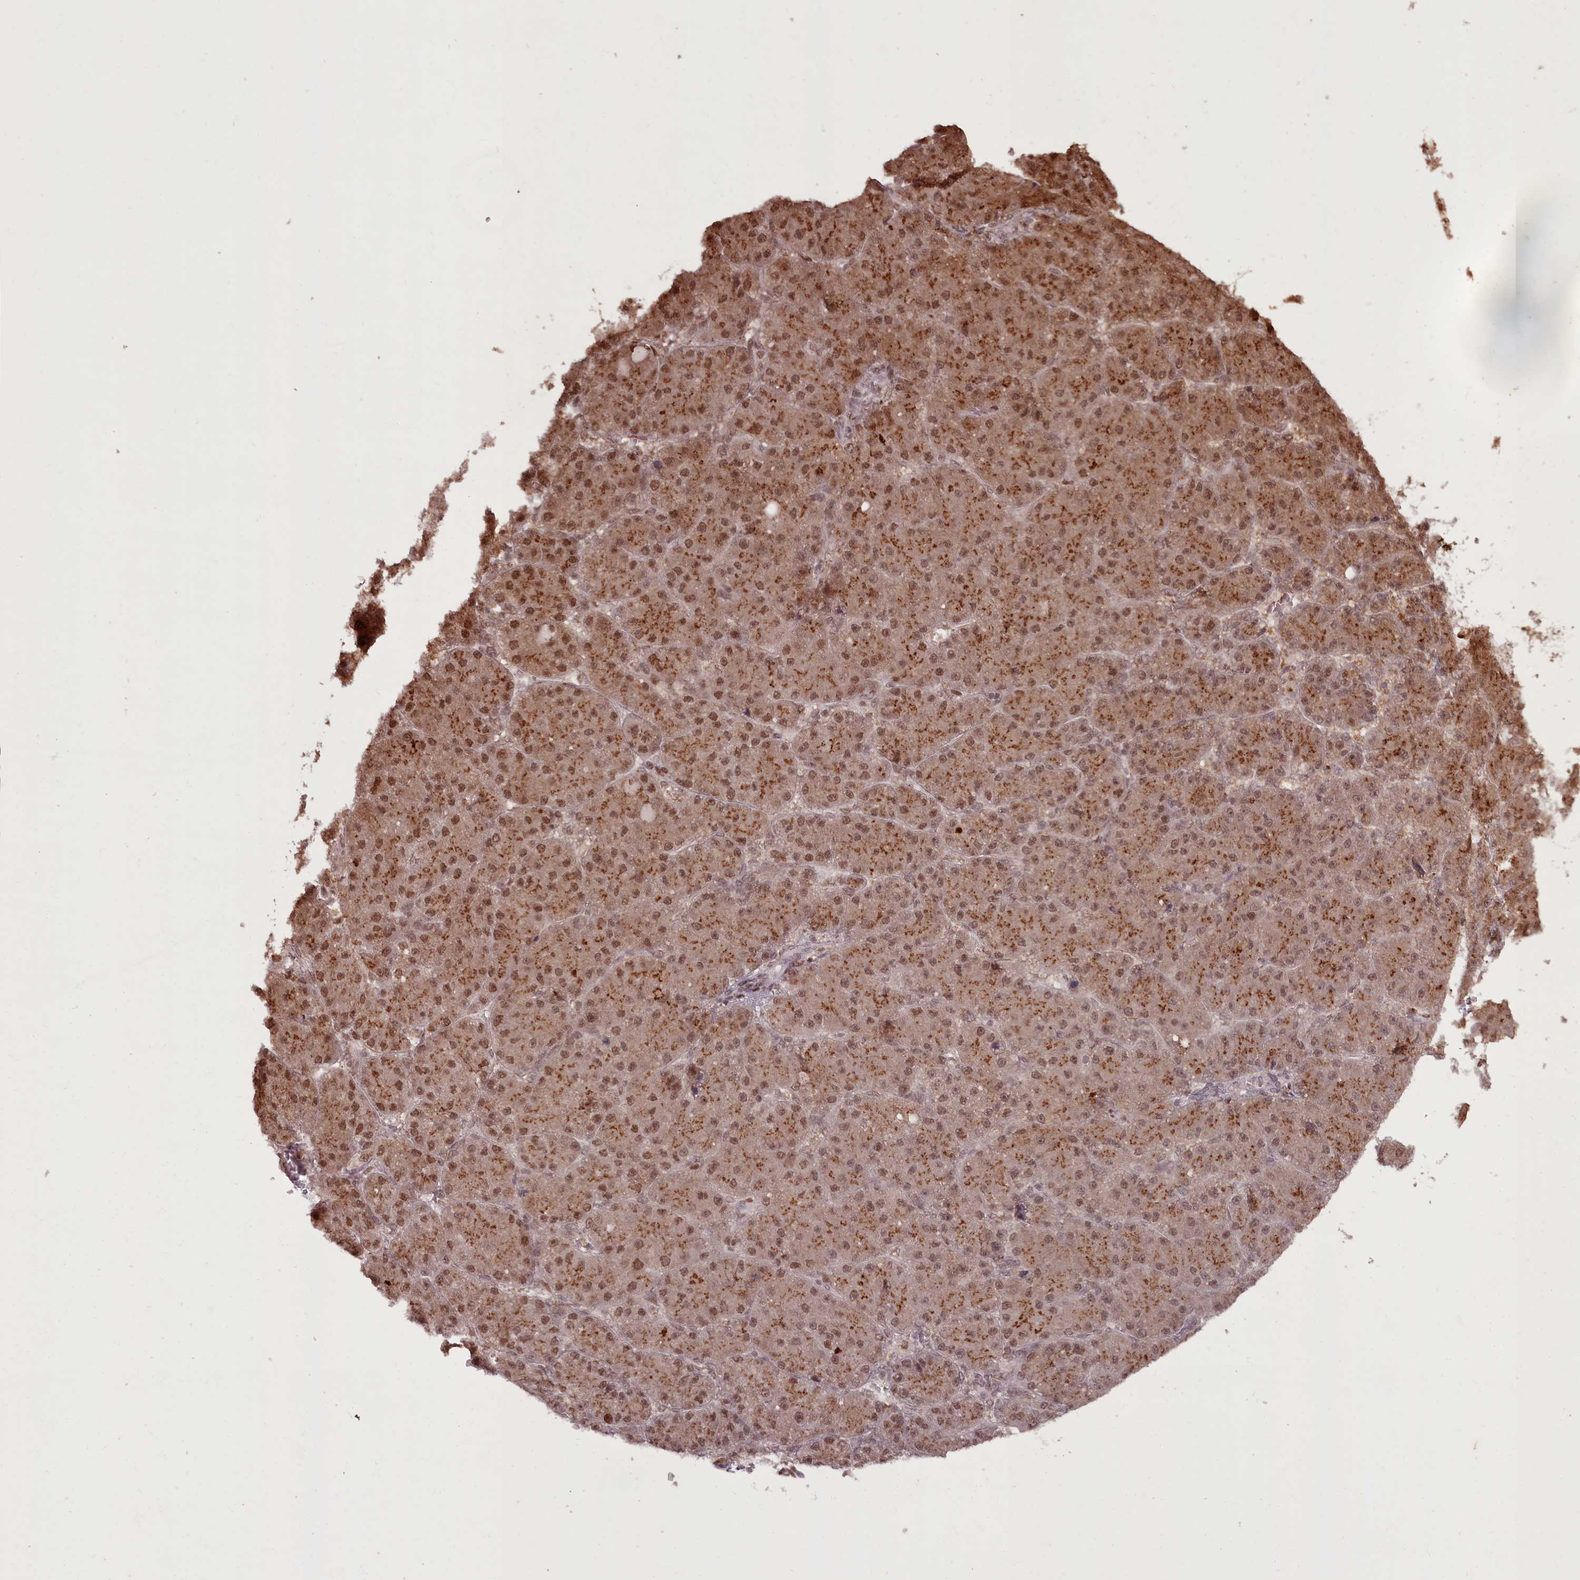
{"staining": {"intensity": "moderate", "quantity": ">75%", "location": "cytoplasmic/membranous,nuclear"}, "tissue": "liver cancer", "cell_type": "Tumor cells", "image_type": "cancer", "snomed": [{"axis": "morphology", "description": "Carcinoma, Hepatocellular, NOS"}, {"axis": "topography", "description": "Liver"}], "caption": "Liver cancer stained for a protein shows moderate cytoplasmic/membranous and nuclear positivity in tumor cells.", "gene": "CEP83", "patient": {"sex": "male", "age": 67}}